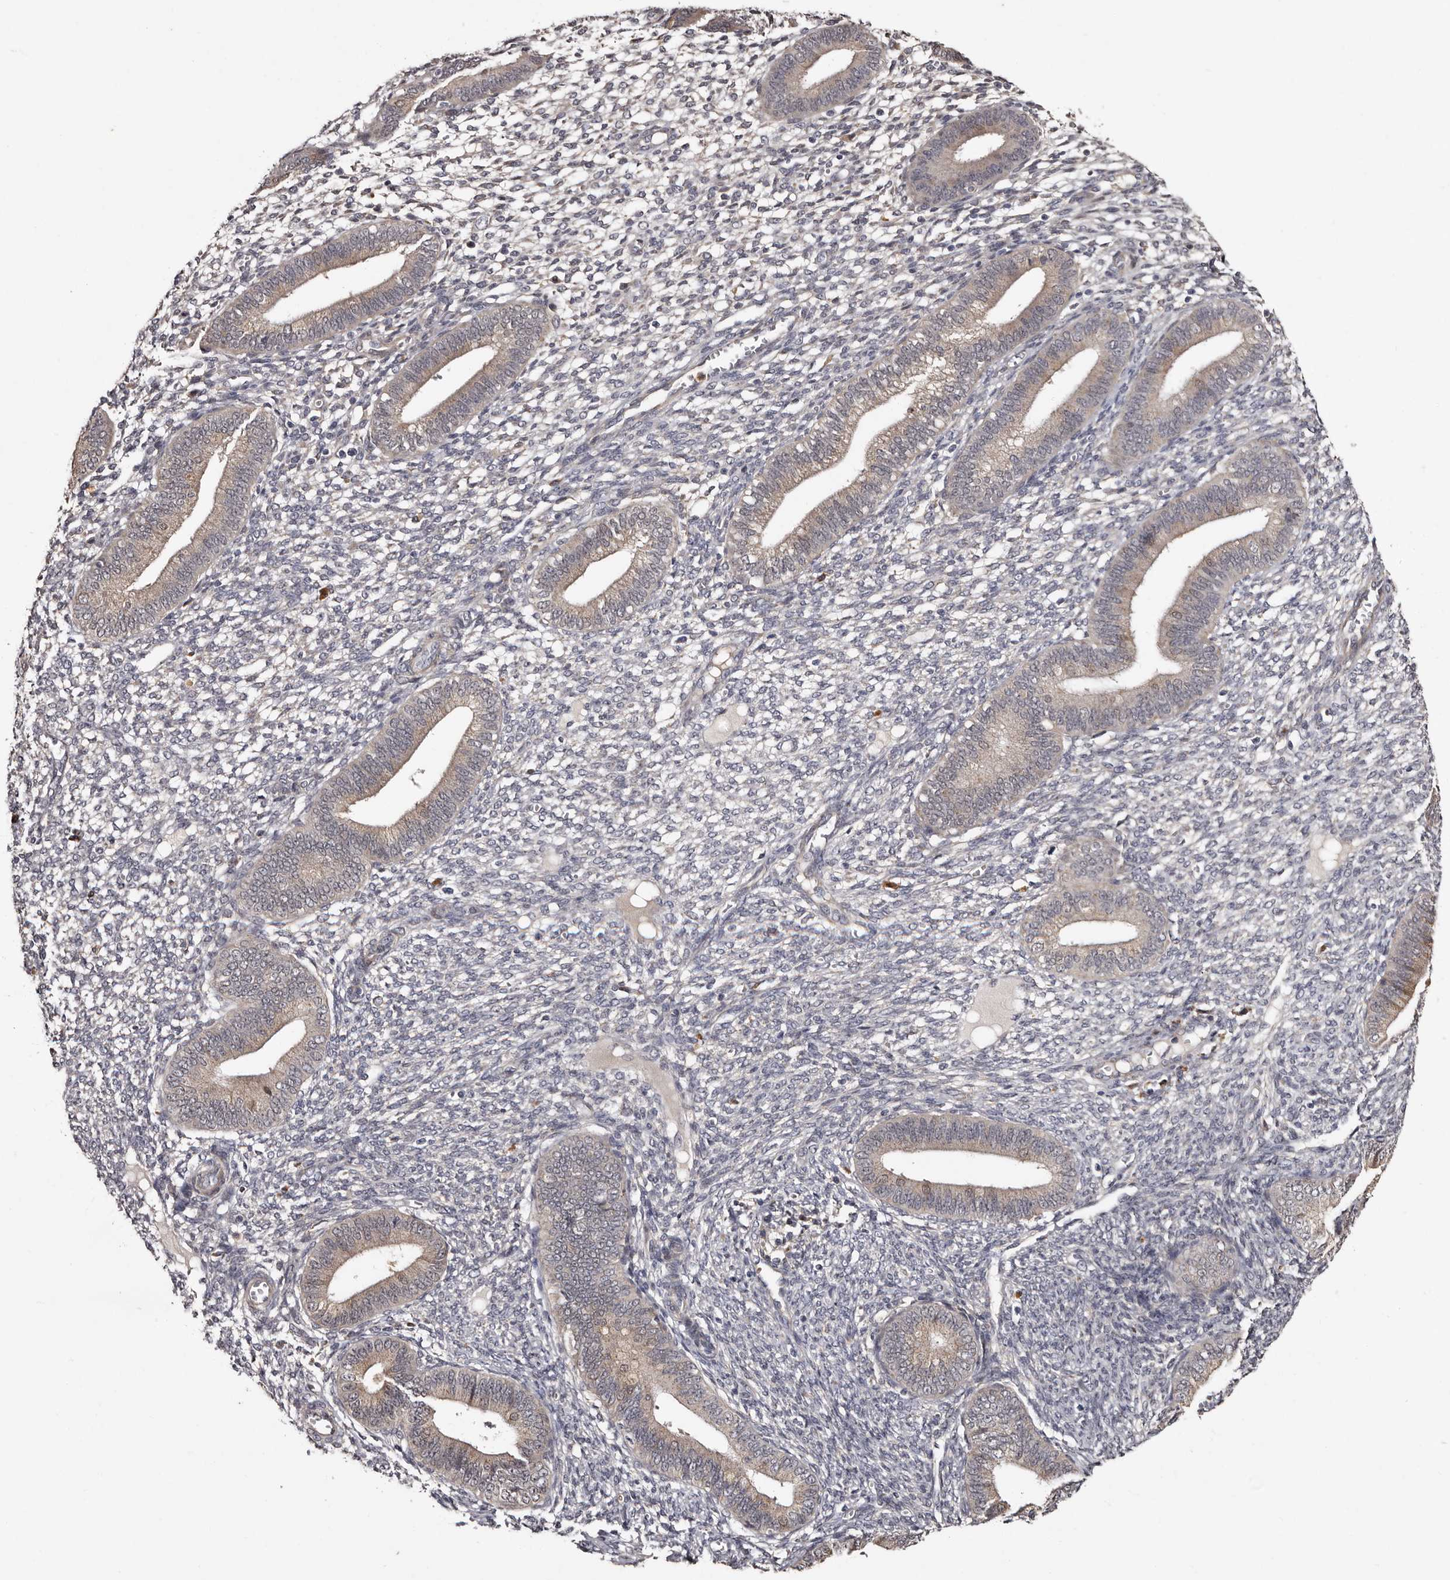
{"staining": {"intensity": "negative", "quantity": "none", "location": "none"}, "tissue": "endometrium", "cell_type": "Cells in endometrial stroma", "image_type": "normal", "snomed": [{"axis": "morphology", "description": "Normal tissue, NOS"}, {"axis": "topography", "description": "Endometrium"}], "caption": "DAB immunohistochemical staining of benign human endometrium reveals no significant expression in cells in endometrial stroma.", "gene": "DNPH1", "patient": {"sex": "female", "age": 46}}